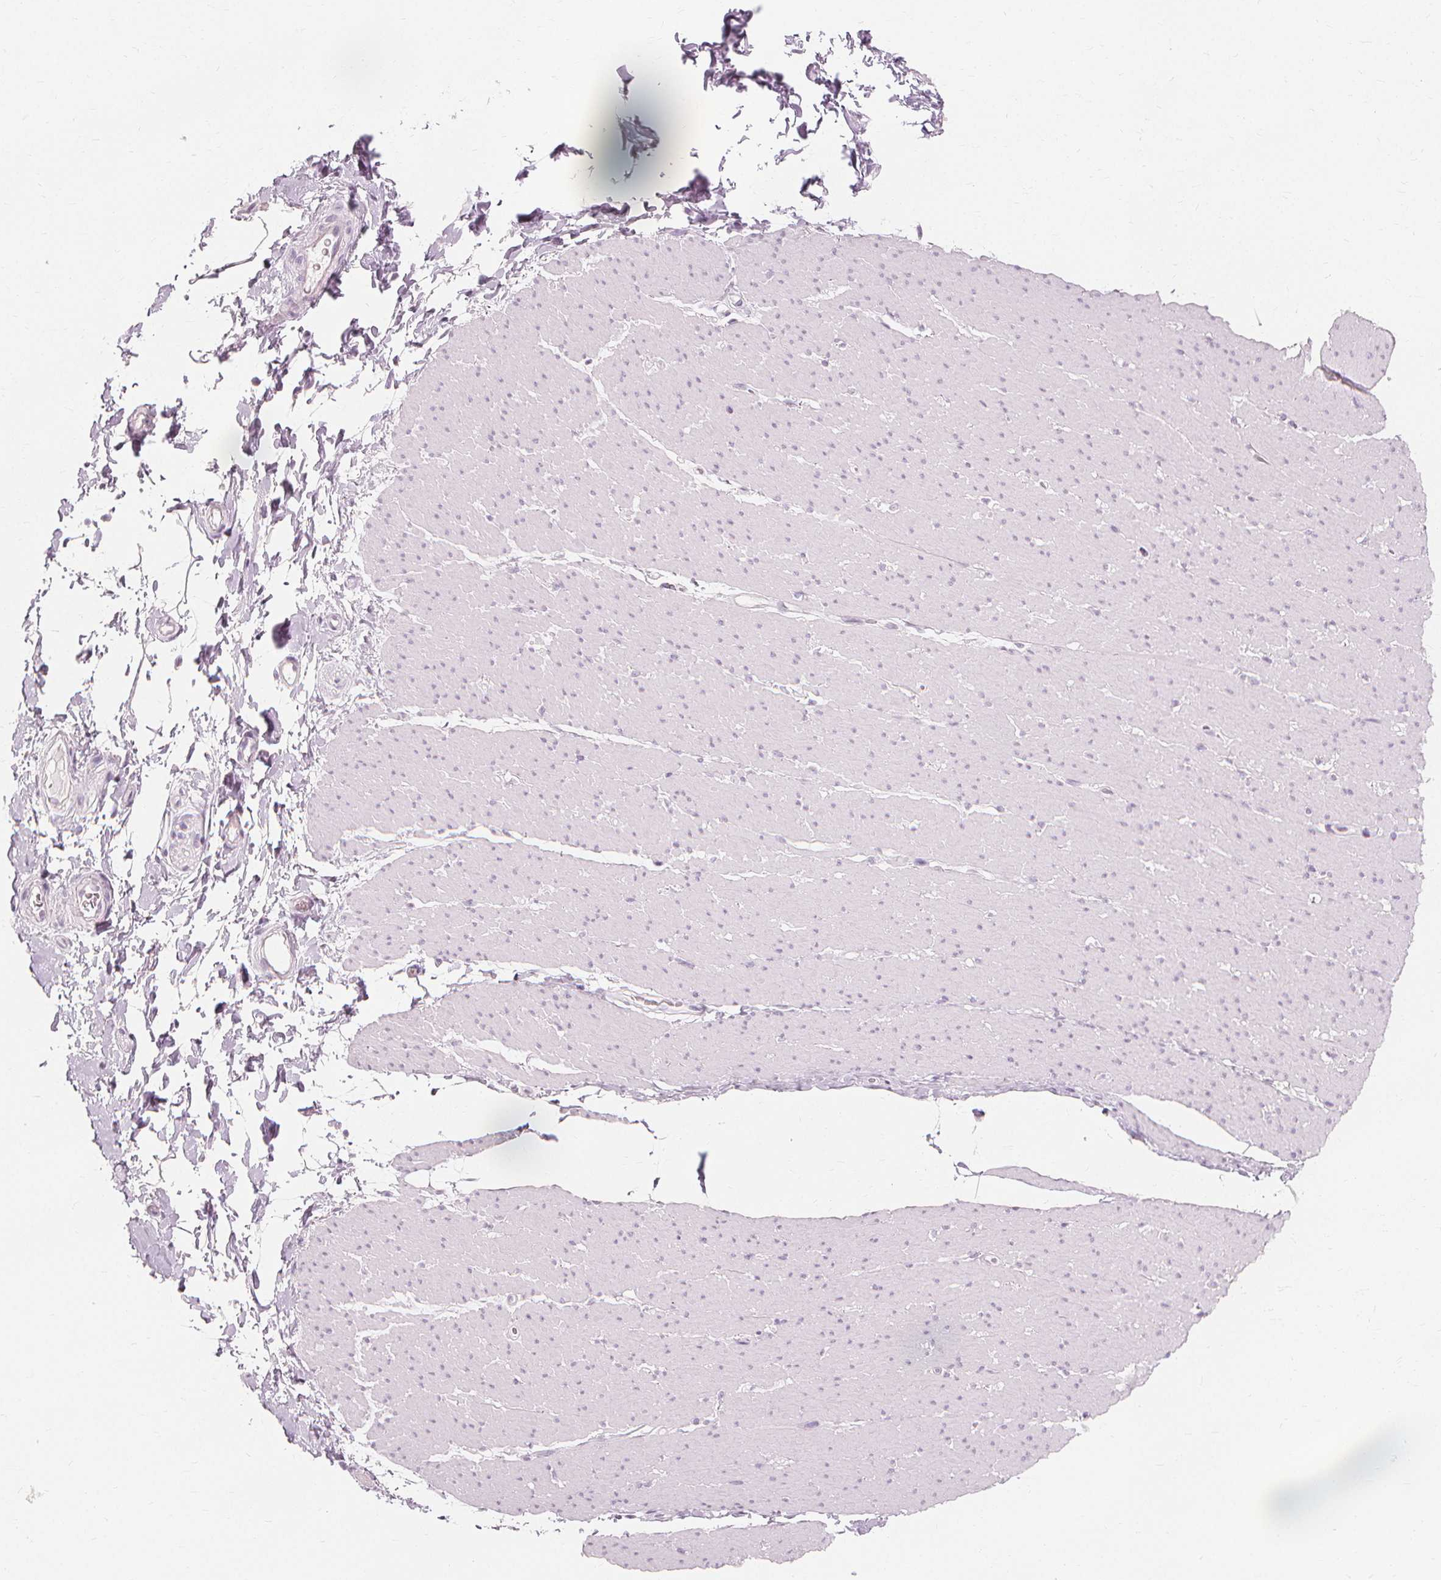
{"staining": {"intensity": "negative", "quantity": "none", "location": "none"}, "tissue": "smooth muscle", "cell_type": "Smooth muscle cells", "image_type": "normal", "snomed": [{"axis": "morphology", "description": "Normal tissue, NOS"}, {"axis": "topography", "description": "Smooth muscle"}, {"axis": "topography", "description": "Rectum"}], "caption": "IHC micrograph of benign smooth muscle: smooth muscle stained with DAB (3,3'-diaminobenzidine) exhibits no significant protein expression in smooth muscle cells. (DAB immunohistochemistry (IHC), high magnification).", "gene": "MUC12", "patient": {"sex": "male", "age": 53}}